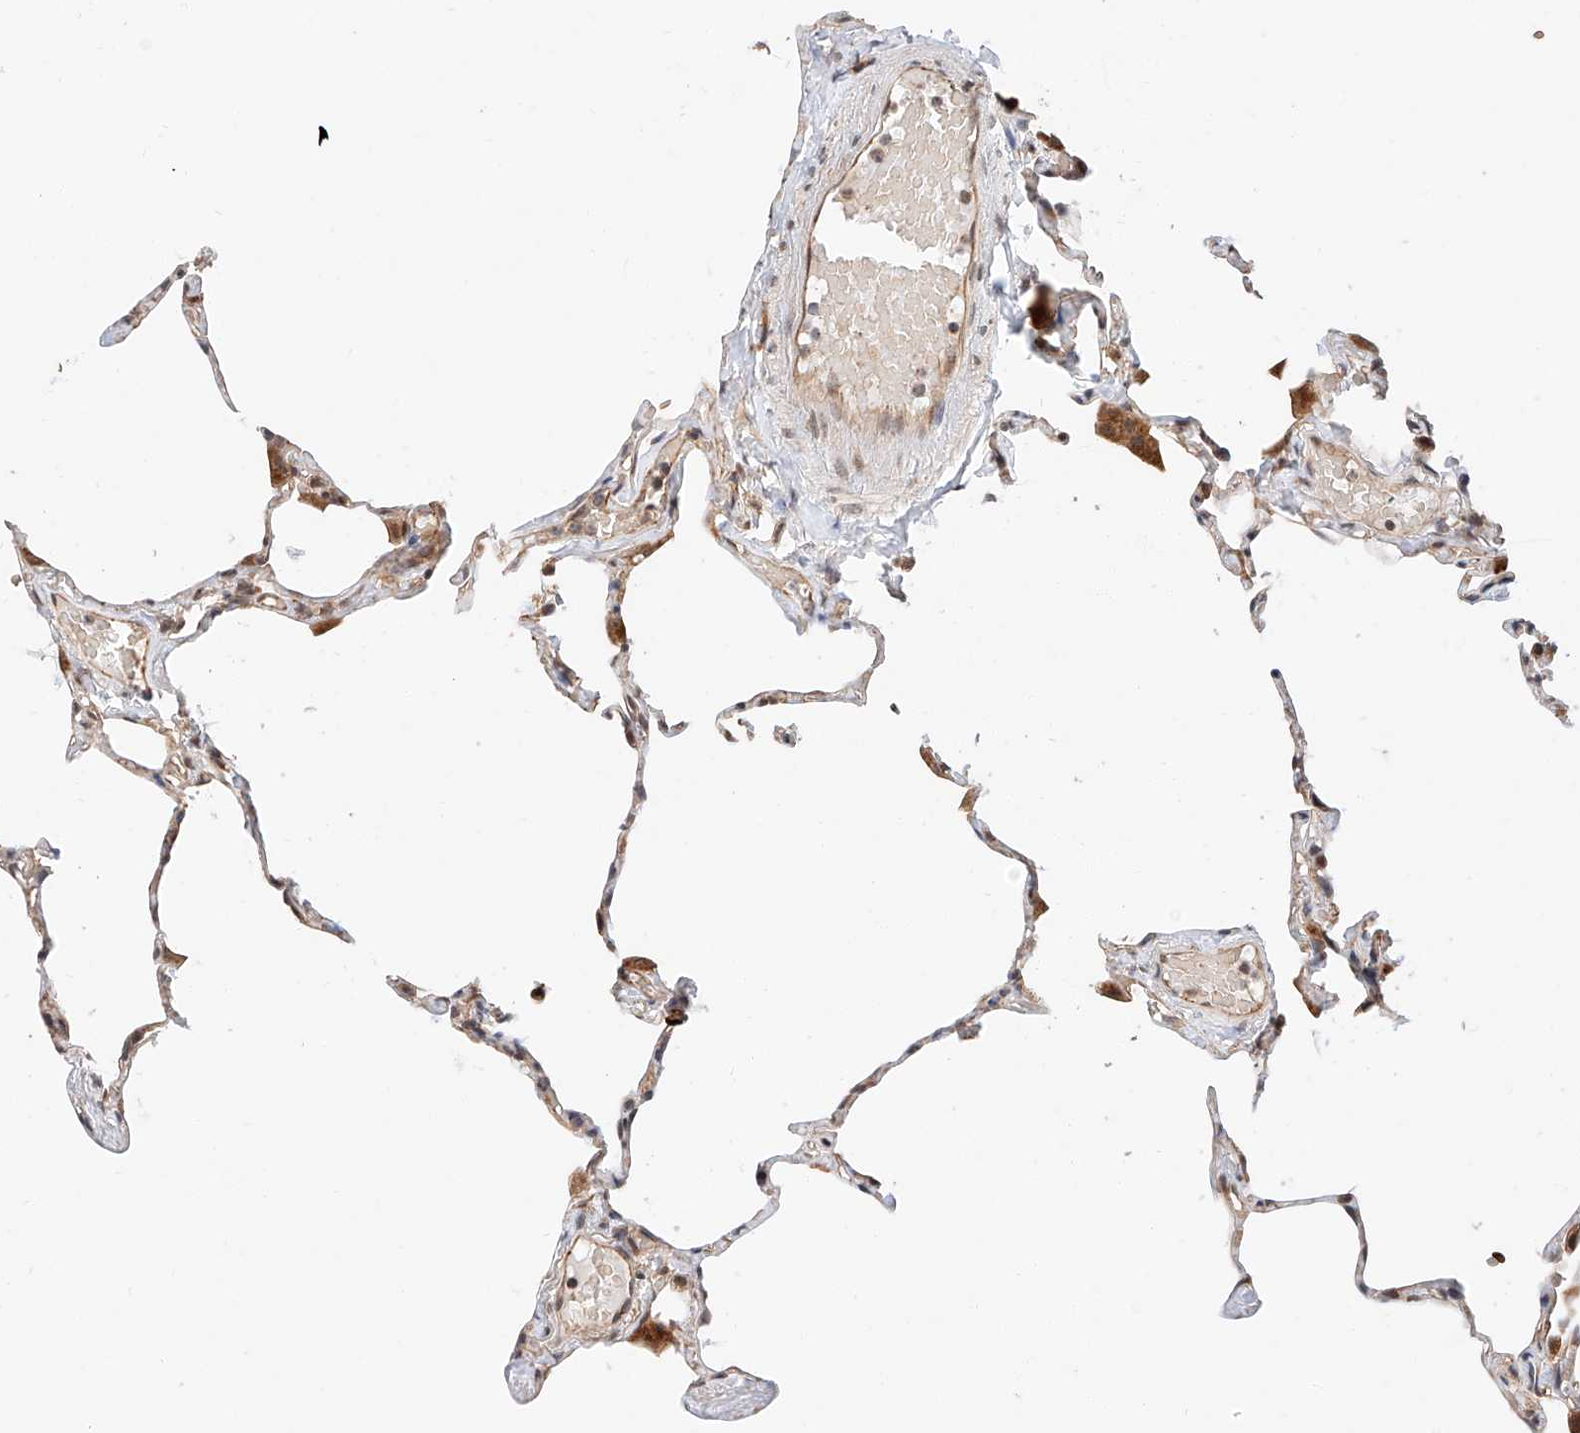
{"staining": {"intensity": "strong", "quantity": "25%-75%", "location": "cytoplasmic/membranous,nuclear"}, "tissue": "lung", "cell_type": "Alveolar cells", "image_type": "normal", "snomed": [{"axis": "morphology", "description": "Normal tissue, NOS"}, {"axis": "topography", "description": "Lung"}], "caption": "DAB immunohistochemical staining of unremarkable human lung displays strong cytoplasmic/membranous,nuclear protein positivity in approximately 25%-75% of alveolar cells.", "gene": "THTPA", "patient": {"sex": "male", "age": 65}}